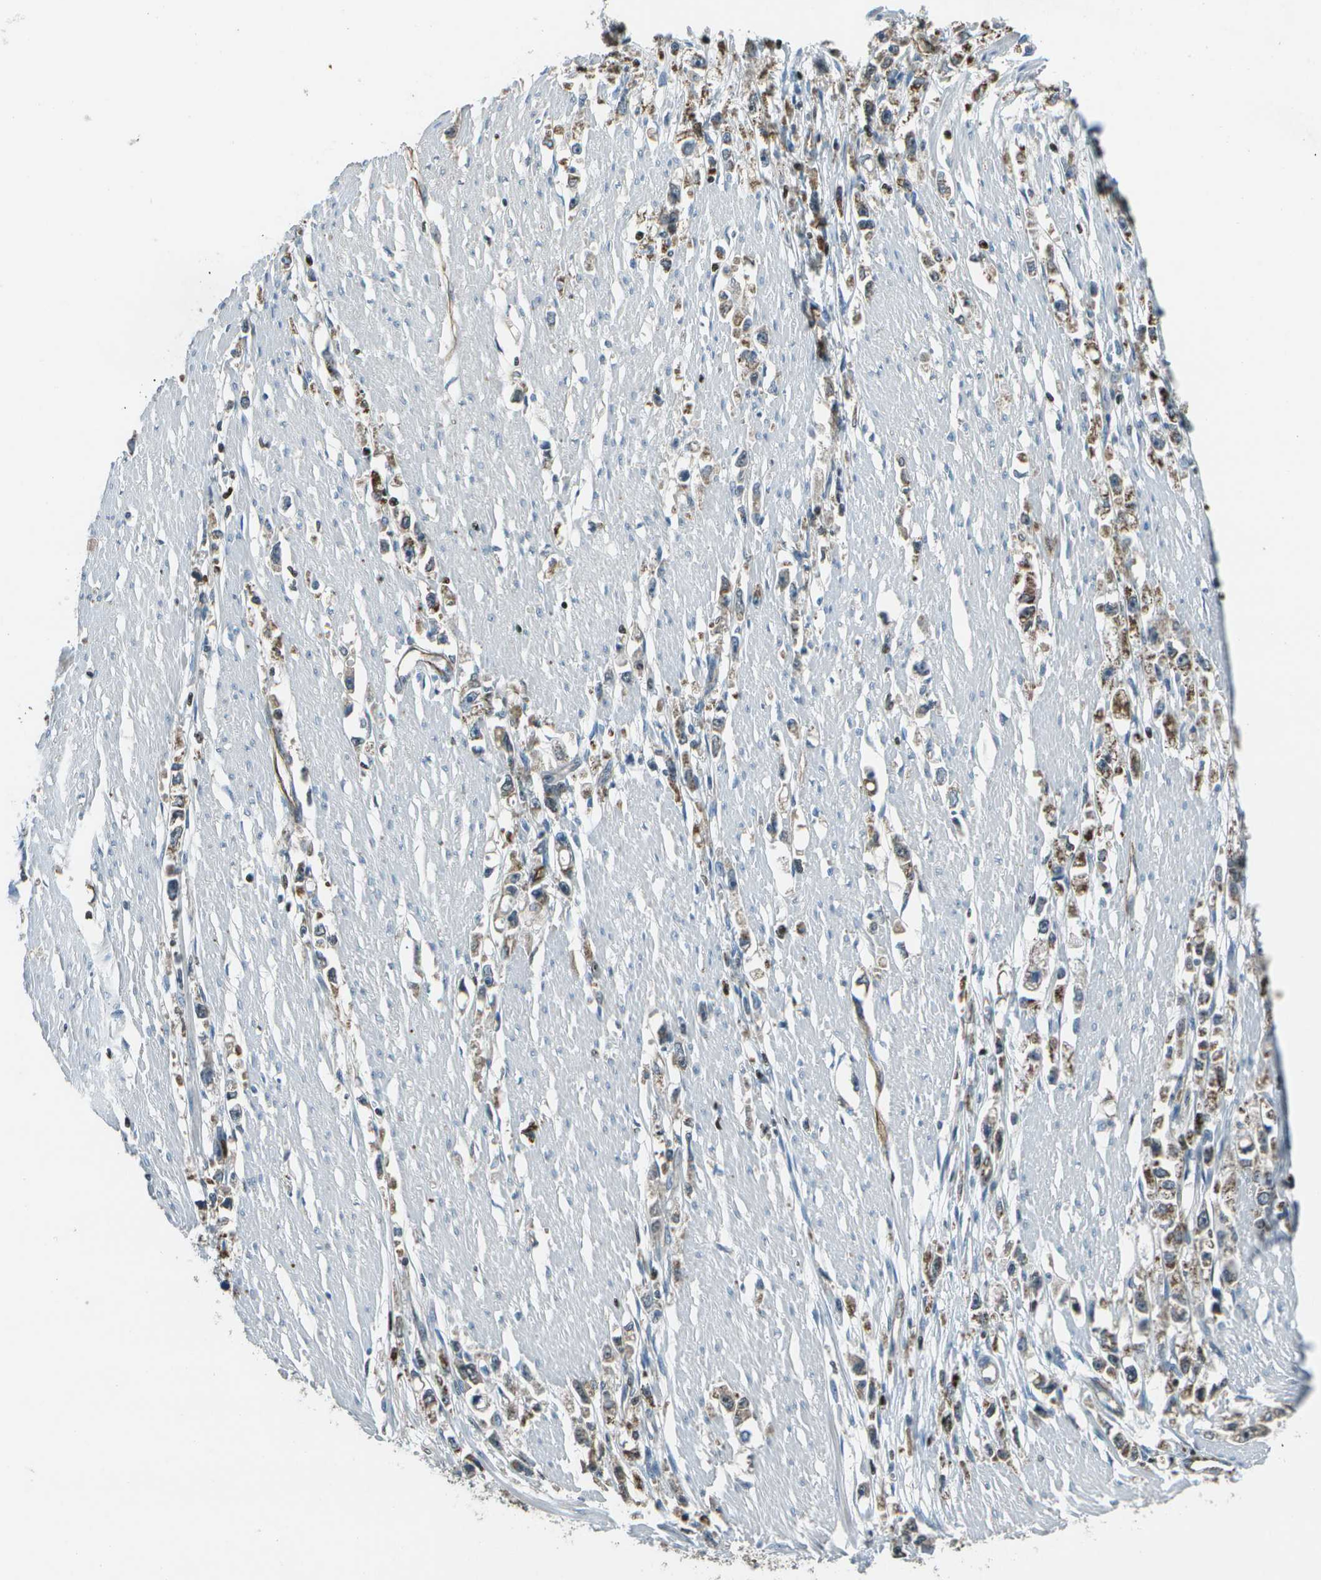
{"staining": {"intensity": "moderate", "quantity": ">75%", "location": "cytoplasmic/membranous"}, "tissue": "stomach cancer", "cell_type": "Tumor cells", "image_type": "cancer", "snomed": [{"axis": "morphology", "description": "Adenocarcinoma, NOS"}, {"axis": "topography", "description": "Stomach"}], "caption": "Moderate cytoplasmic/membranous protein expression is appreciated in approximately >75% of tumor cells in adenocarcinoma (stomach). (DAB (3,3'-diaminobenzidine) IHC, brown staining for protein, blue staining for nuclei).", "gene": "PDLIM1", "patient": {"sex": "female", "age": 59}}